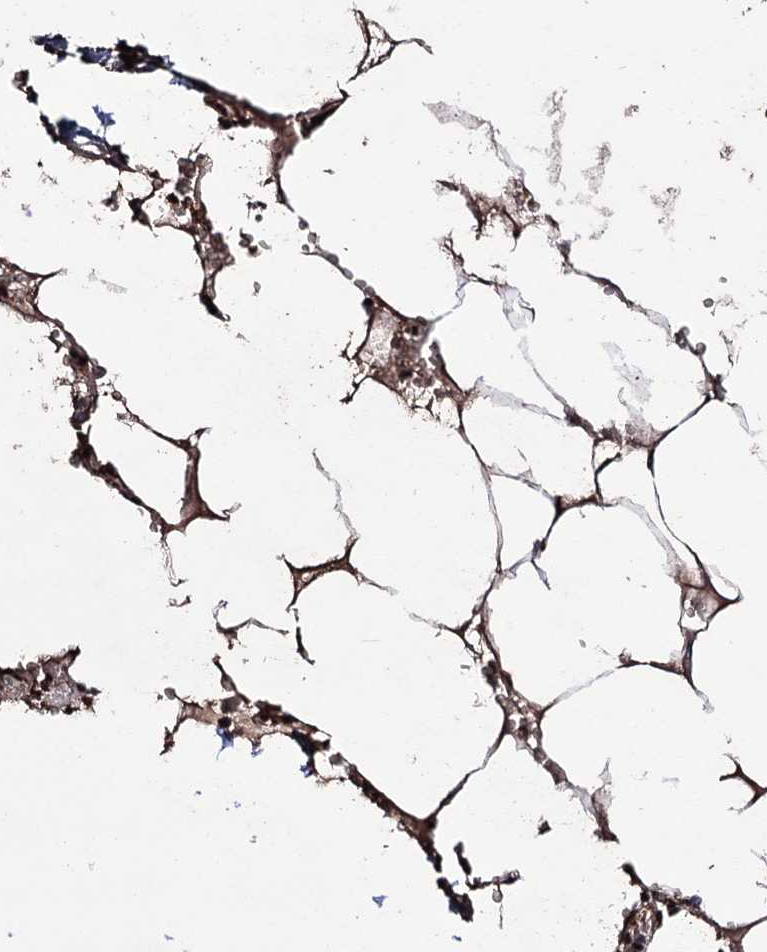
{"staining": {"intensity": "strong", "quantity": "25%-75%", "location": "nuclear"}, "tissue": "bone marrow", "cell_type": "Hematopoietic cells", "image_type": "normal", "snomed": [{"axis": "morphology", "description": "Normal tissue, NOS"}, {"axis": "topography", "description": "Bone marrow"}], "caption": "Approximately 25%-75% of hematopoietic cells in normal human bone marrow reveal strong nuclear protein staining as visualized by brown immunohistochemical staining.", "gene": "PRPF40A", "patient": {"sex": "male", "age": 70}}